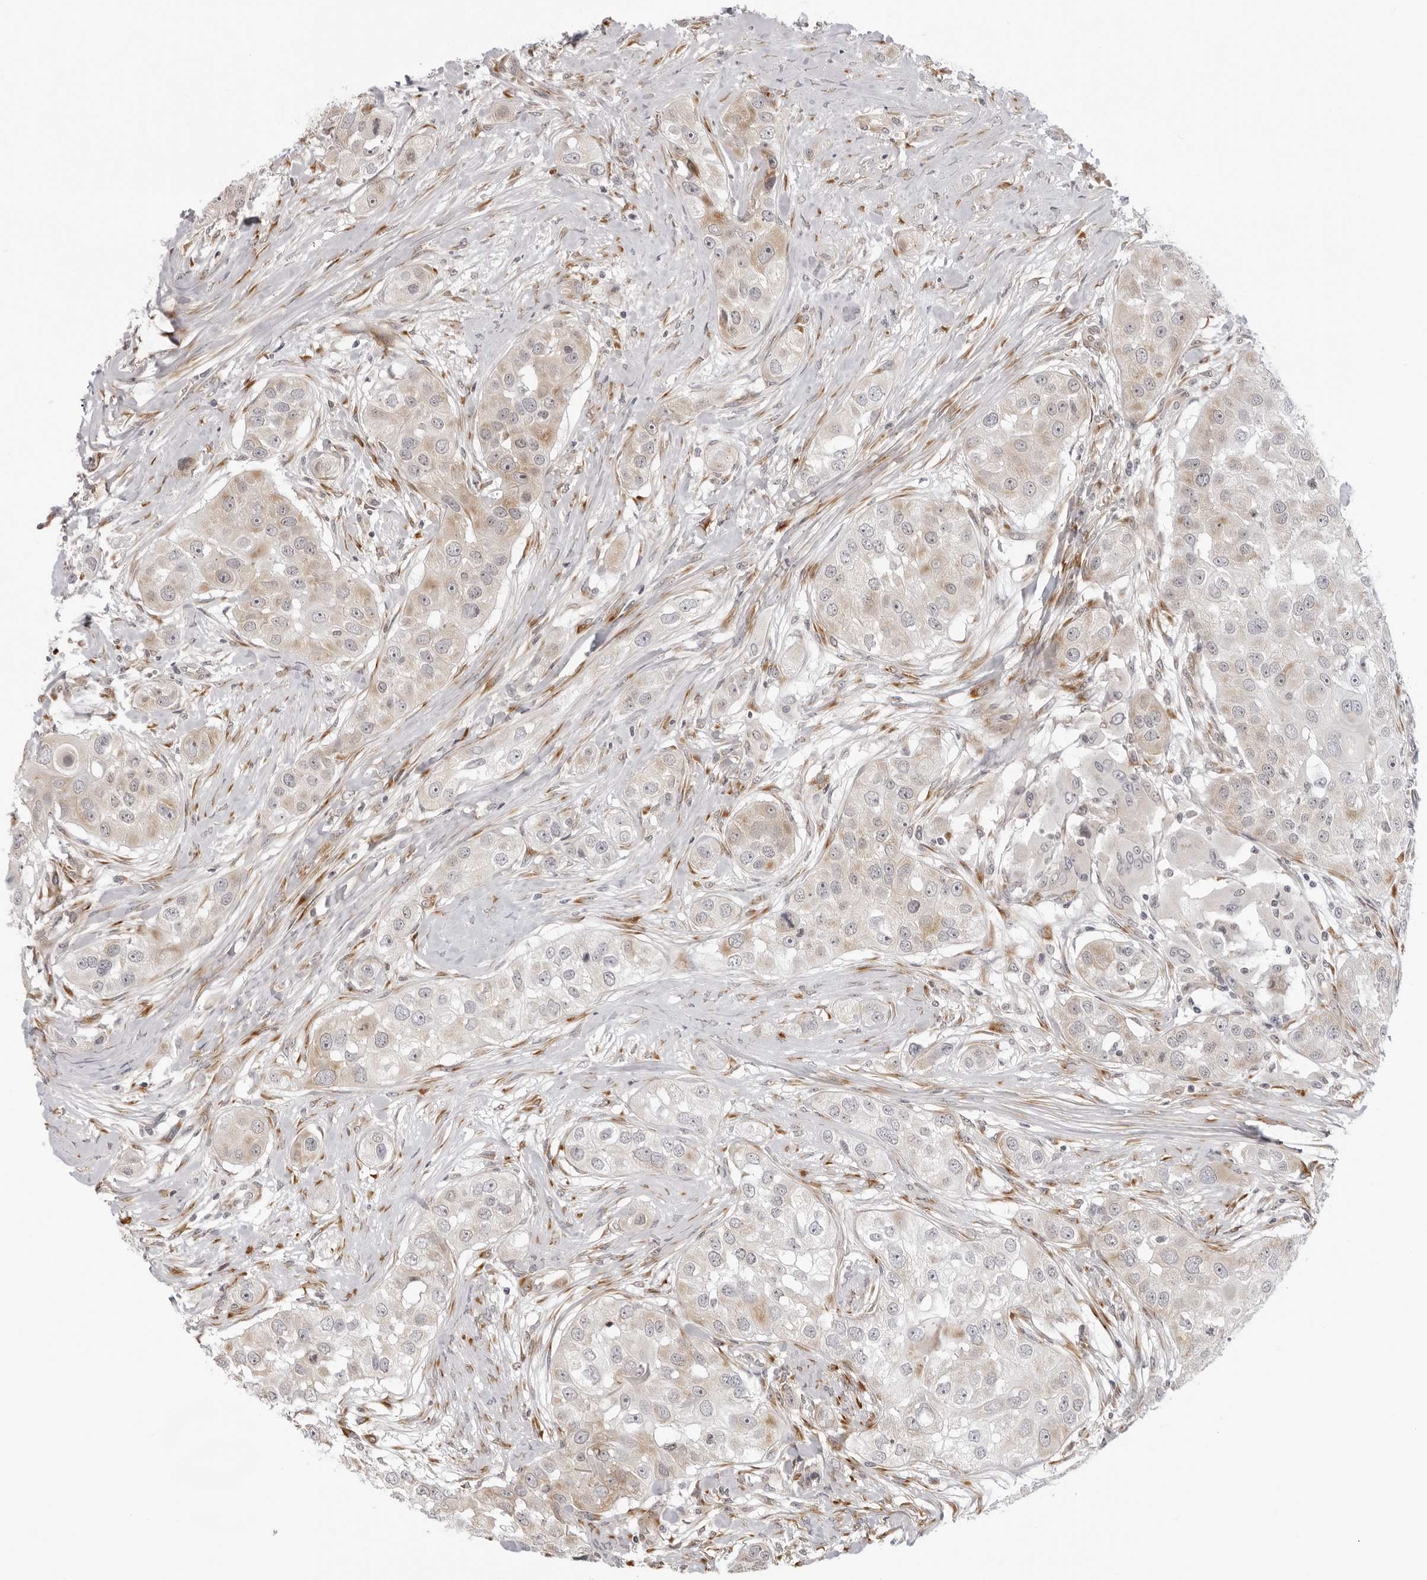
{"staining": {"intensity": "weak", "quantity": ">75%", "location": "cytoplasmic/membranous"}, "tissue": "head and neck cancer", "cell_type": "Tumor cells", "image_type": "cancer", "snomed": [{"axis": "morphology", "description": "Normal tissue, NOS"}, {"axis": "morphology", "description": "Squamous cell carcinoma, NOS"}, {"axis": "topography", "description": "Skeletal muscle"}, {"axis": "topography", "description": "Head-Neck"}], "caption": "This micrograph exhibits immunohistochemistry staining of squamous cell carcinoma (head and neck), with low weak cytoplasmic/membranous positivity in about >75% of tumor cells.", "gene": "SRGAP2", "patient": {"sex": "male", "age": 51}}